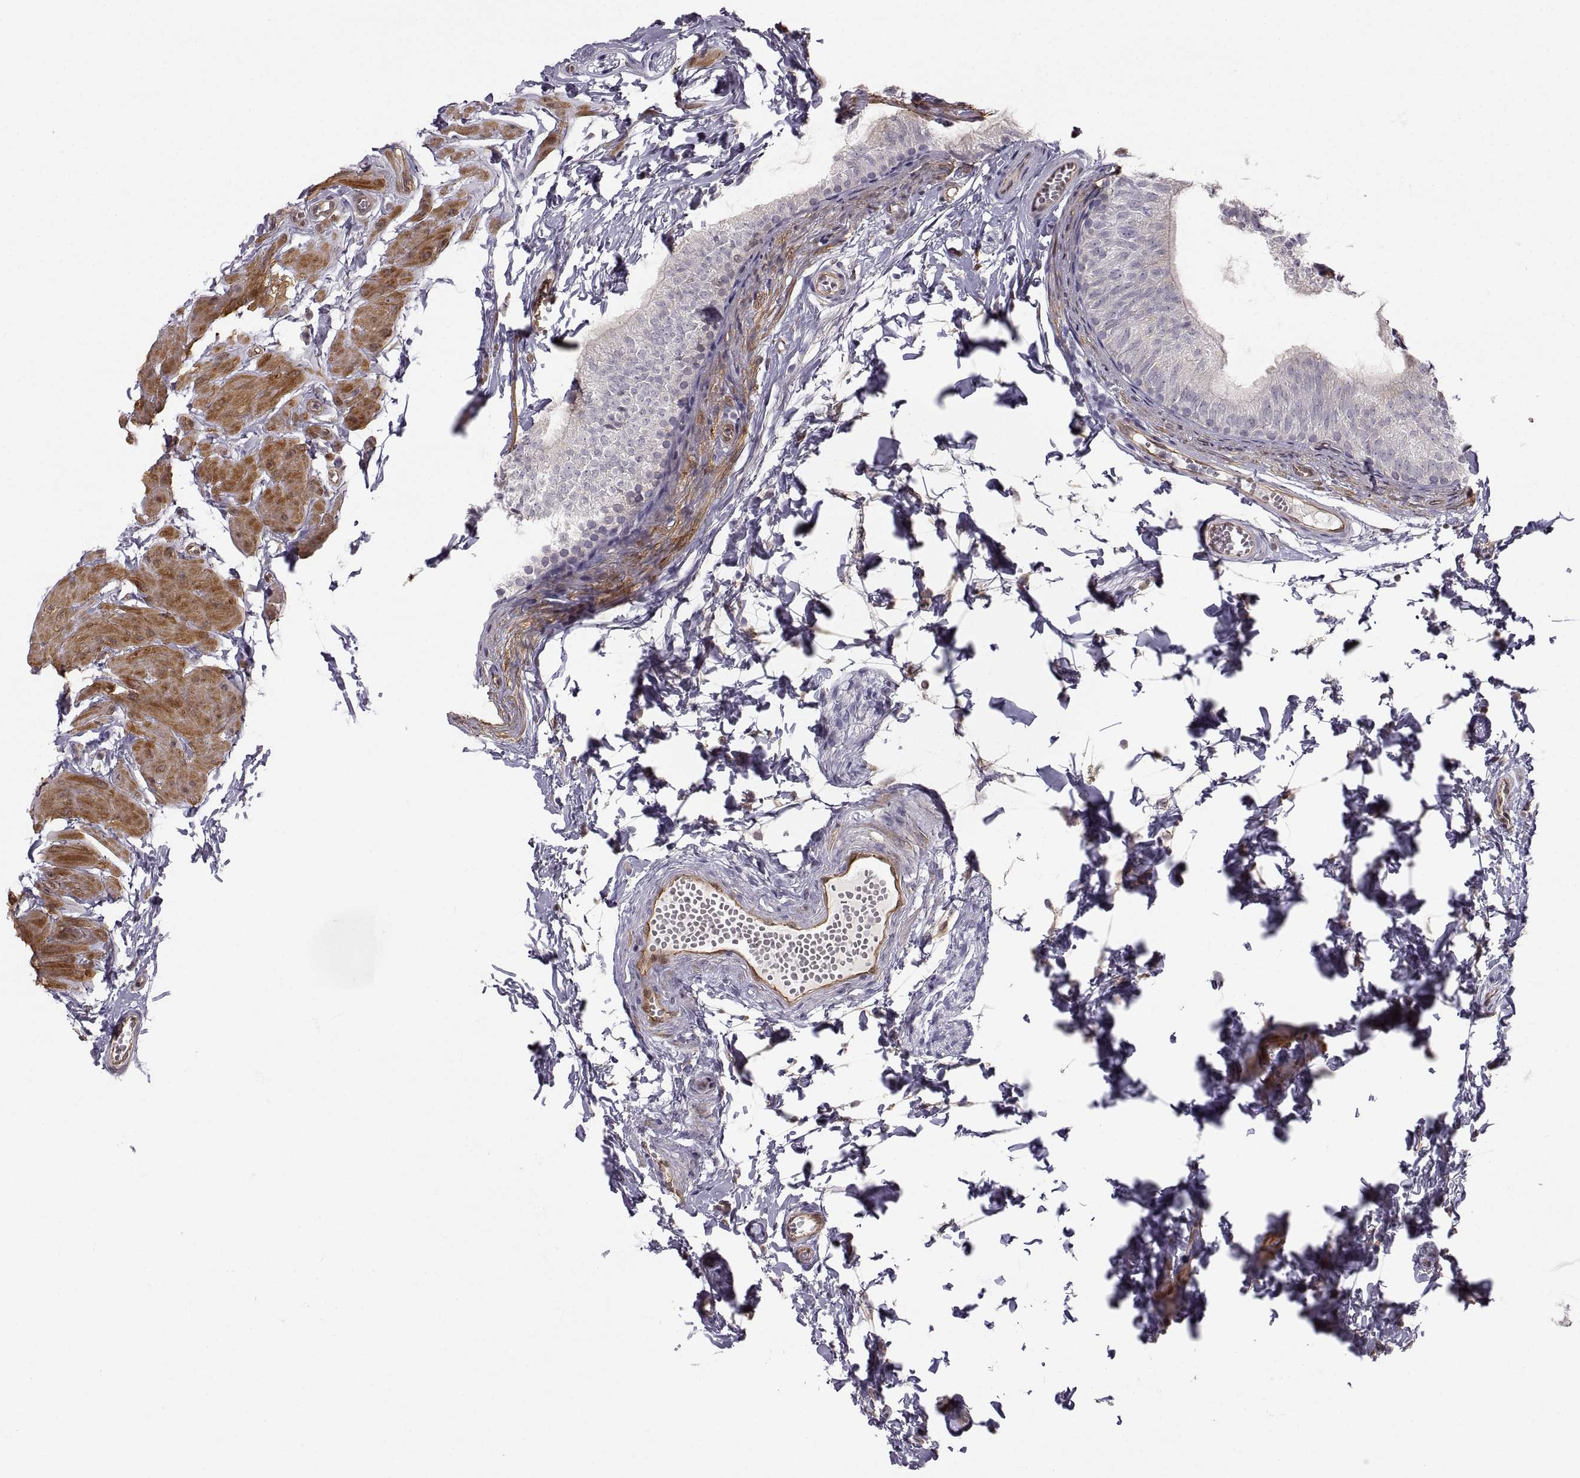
{"staining": {"intensity": "negative", "quantity": "none", "location": "none"}, "tissue": "epididymis", "cell_type": "Glandular cells", "image_type": "normal", "snomed": [{"axis": "morphology", "description": "Normal tissue, NOS"}, {"axis": "topography", "description": "Epididymis"}], "caption": "Immunohistochemistry (IHC) photomicrograph of normal epididymis stained for a protein (brown), which shows no expression in glandular cells. (Stains: DAB (3,3'-diaminobenzidine) immunohistochemistry with hematoxylin counter stain, Microscopy: brightfield microscopy at high magnification).", "gene": "PGM5", "patient": {"sex": "male", "age": 22}}